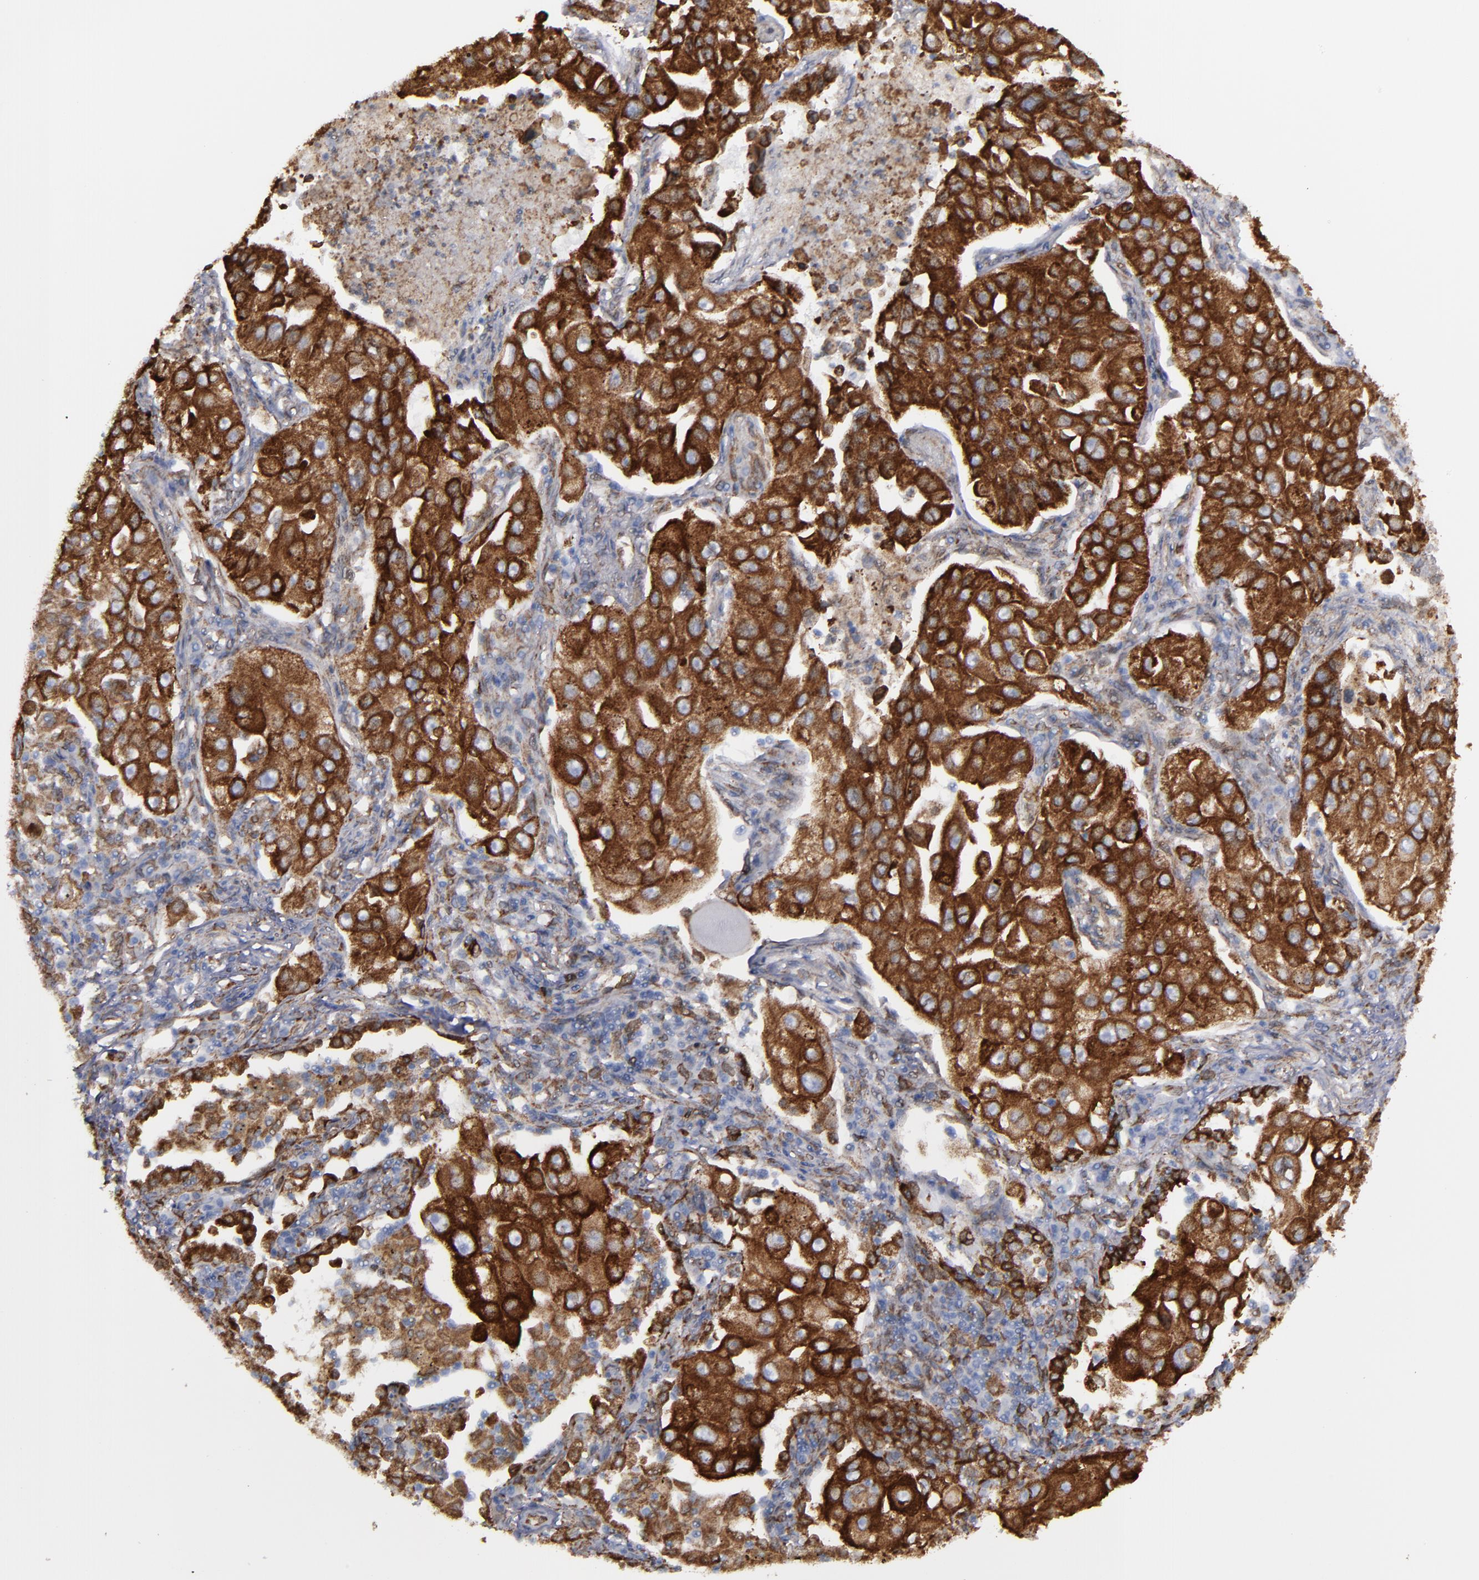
{"staining": {"intensity": "strong", "quantity": ">75%", "location": "cytoplasmic/membranous"}, "tissue": "lung cancer", "cell_type": "Tumor cells", "image_type": "cancer", "snomed": [{"axis": "morphology", "description": "Adenocarcinoma, NOS"}, {"axis": "topography", "description": "Lung"}], "caption": "Lung adenocarcinoma stained with DAB (3,3'-diaminobenzidine) immunohistochemistry displays high levels of strong cytoplasmic/membranous staining in about >75% of tumor cells. (DAB = brown stain, brightfield microscopy at high magnification).", "gene": "ERLIN2", "patient": {"sex": "male", "age": 84}}